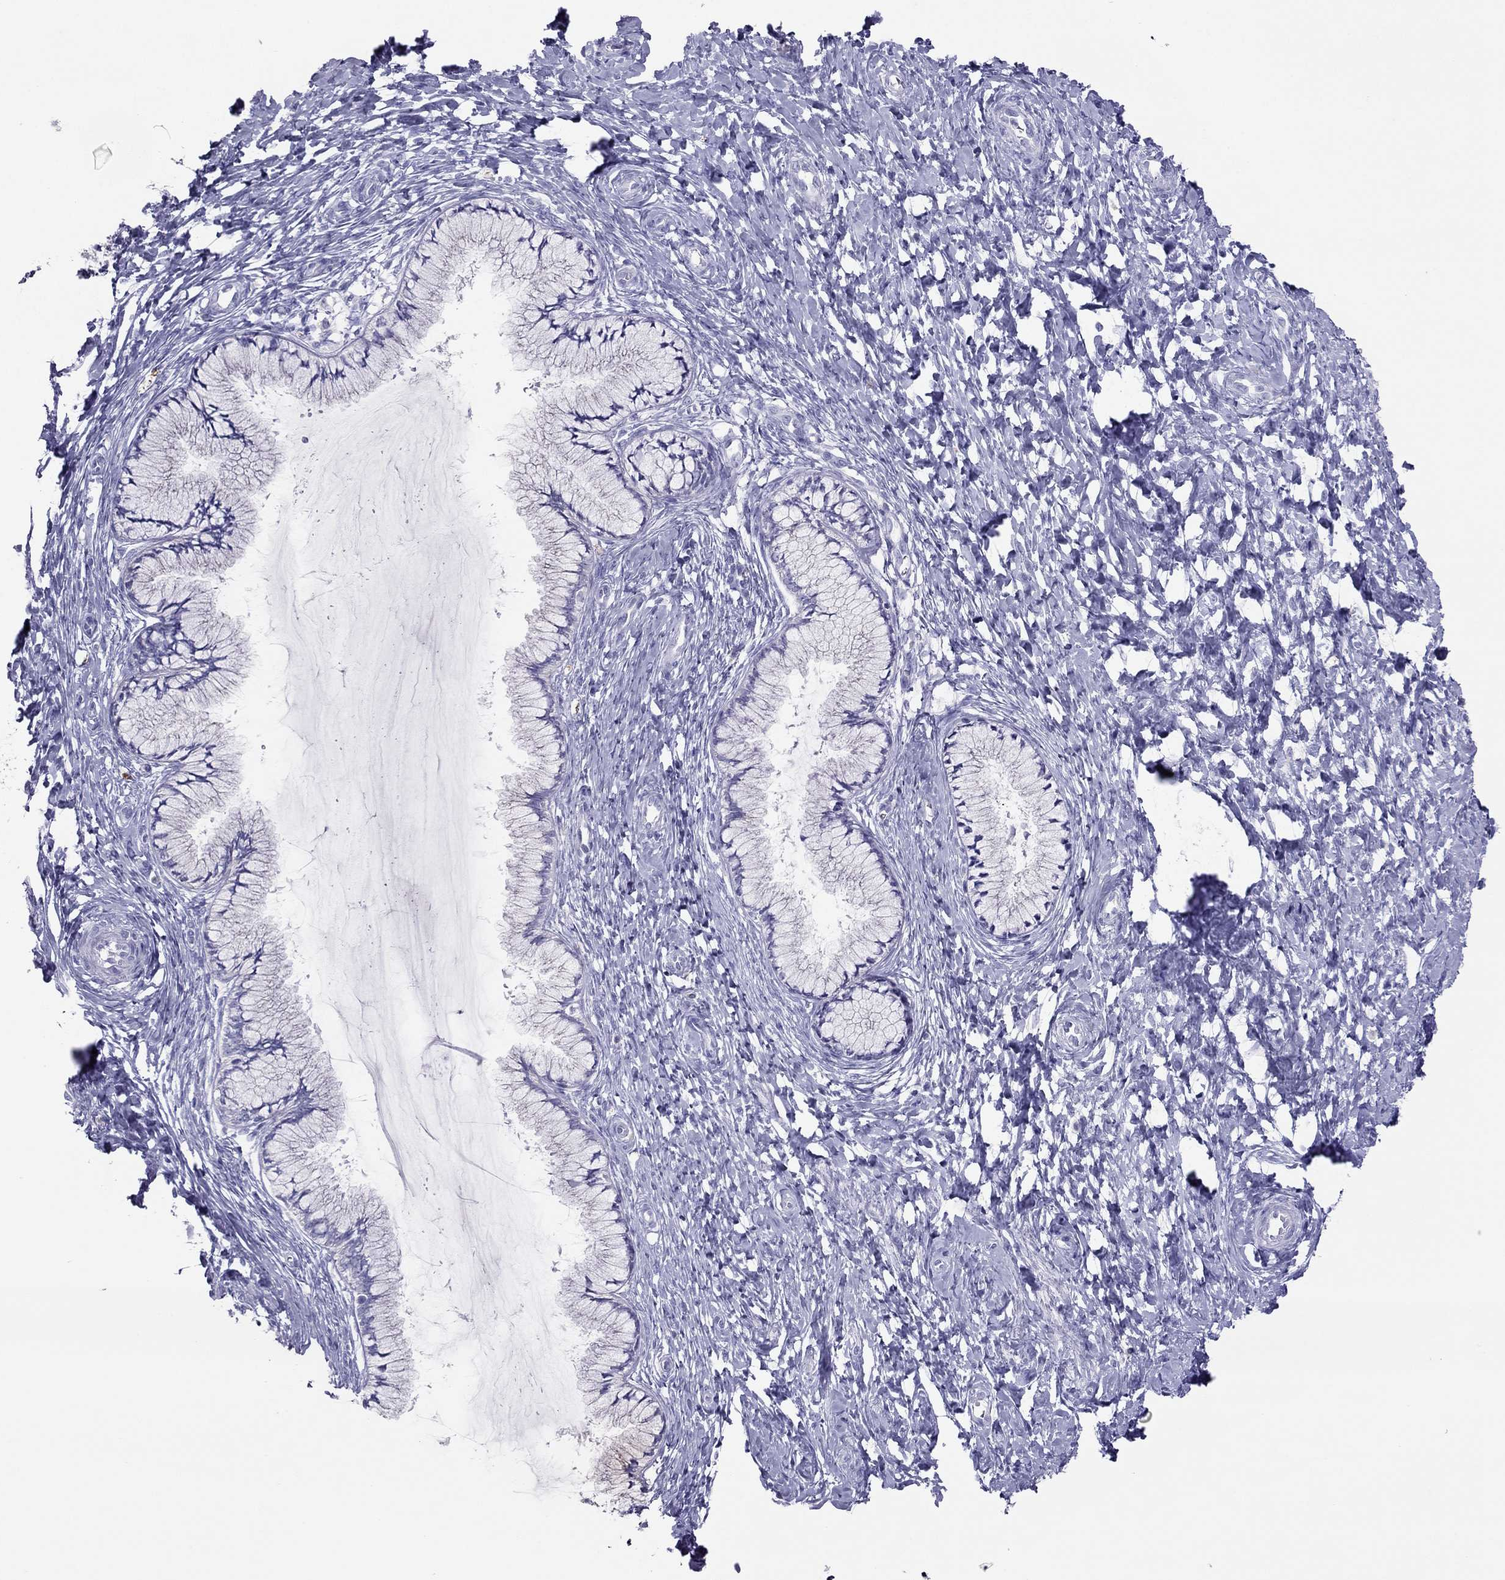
{"staining": {"intensity": "negative", "quantity": "none", "location": "none"}, "tissue": "cervix", "cell_type": "Glandular cells", "image_type": "normal", "snomed": [{"axis": "morphology", "description": "Normal tissue, NOS"}, {"axis": "topography", "description": "Cervix"}], "caption": "The micrograph exhibits no significant expression in glandular cells of cervix. (DAB immunohistochemistry (IHC) with hematoxylin counter stain).", "gene": "MAEL", "patient": {"sex": "female", "age": 37}}